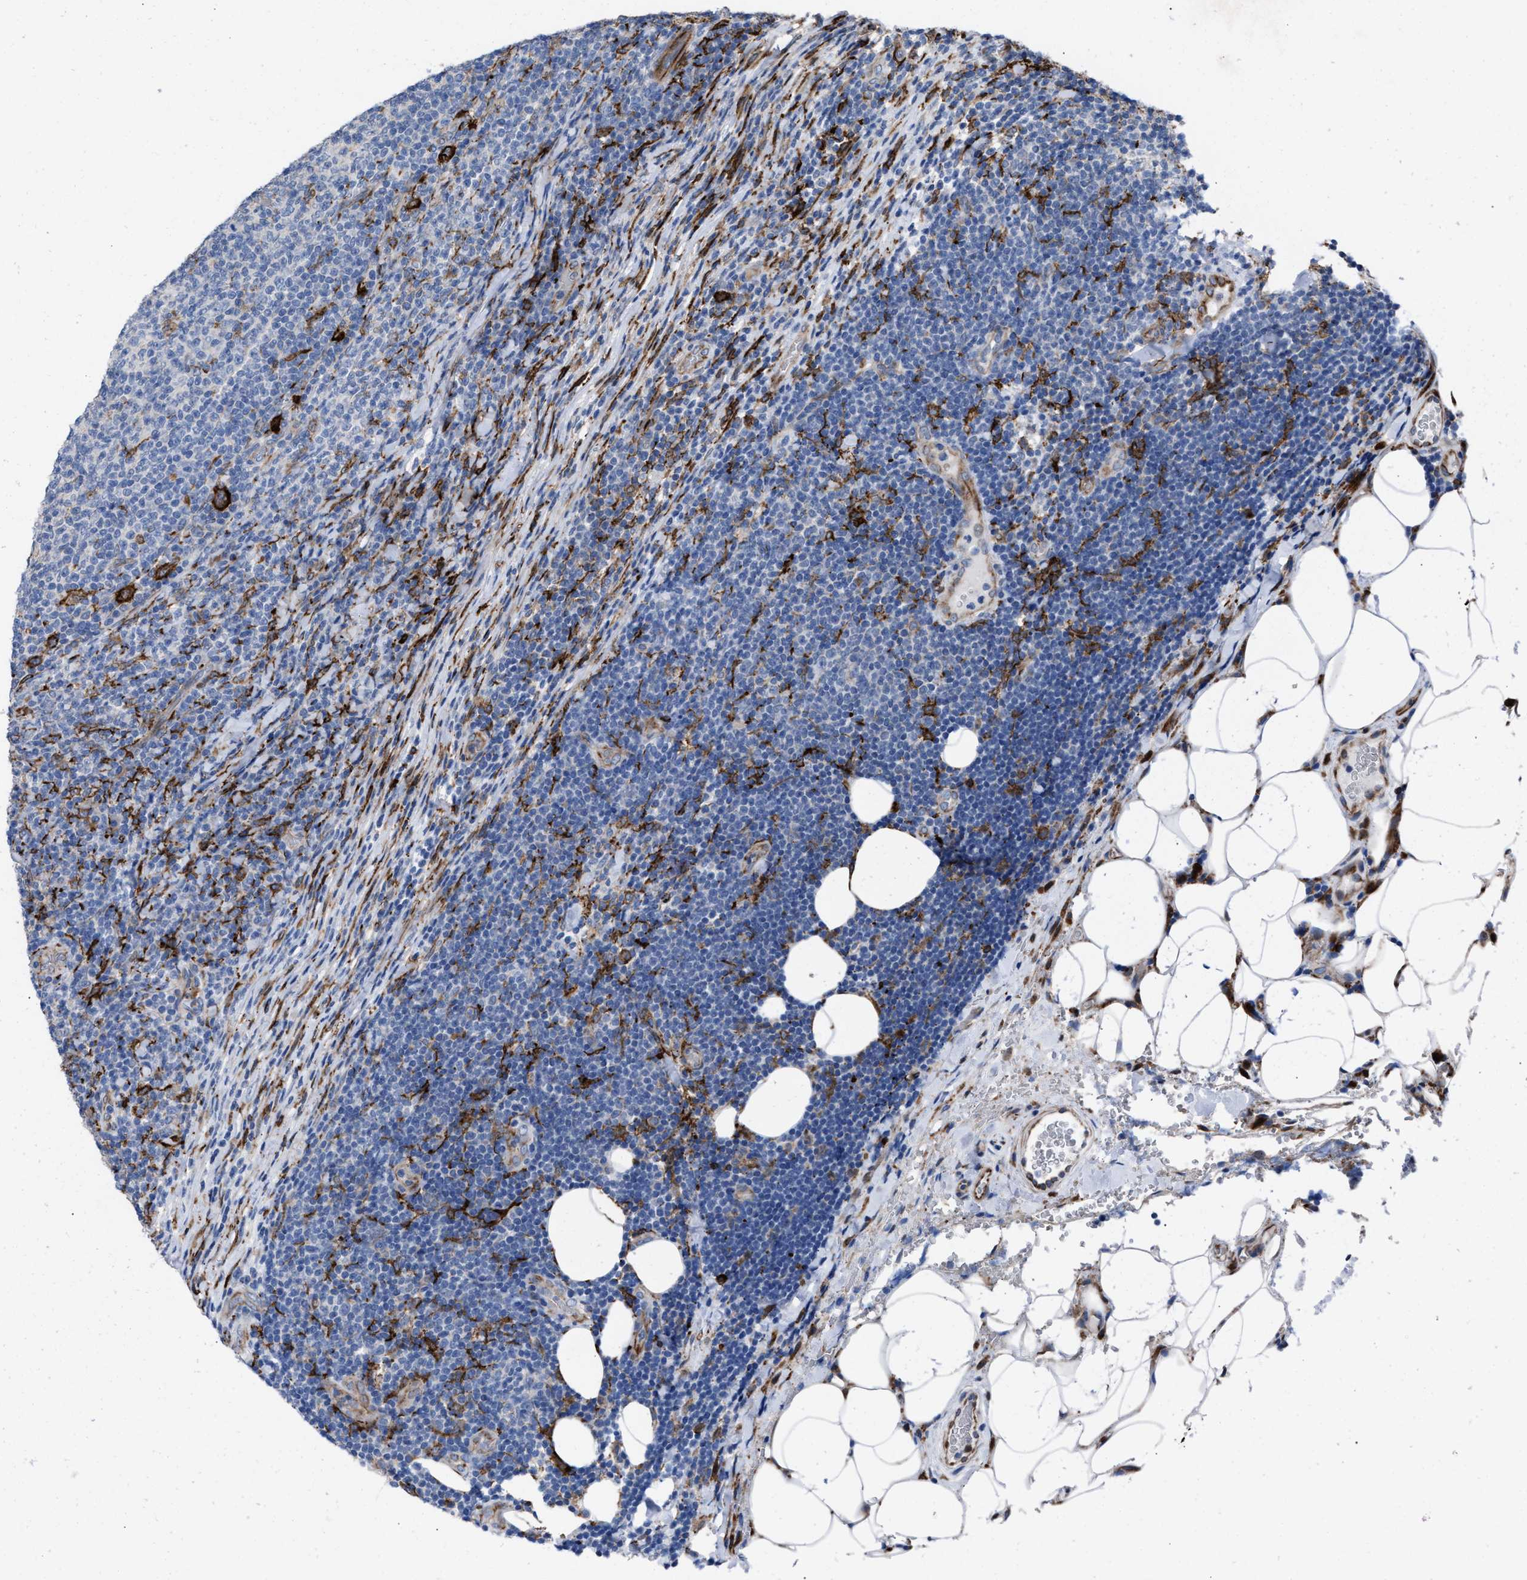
{"staining": {"intensity": "negative", "quantity": "none", "location": "none"}, "tissue": "lymphoma", "cell_type": "Tumor cells", "image_type": "cancer", "snomed": [{"axis": "morphology", "description": "Malignant lymphoma, non-Hodgkin's type, Low grade"}, {"axis": "topography", "description": "Lymph node"}], "caption": "Lymphoma stained for a protein using immunohistochemistry reveals no positivity tumor cells.", "gene": "SLC47A1", "patient": {"sex": "male", "age": 66}}